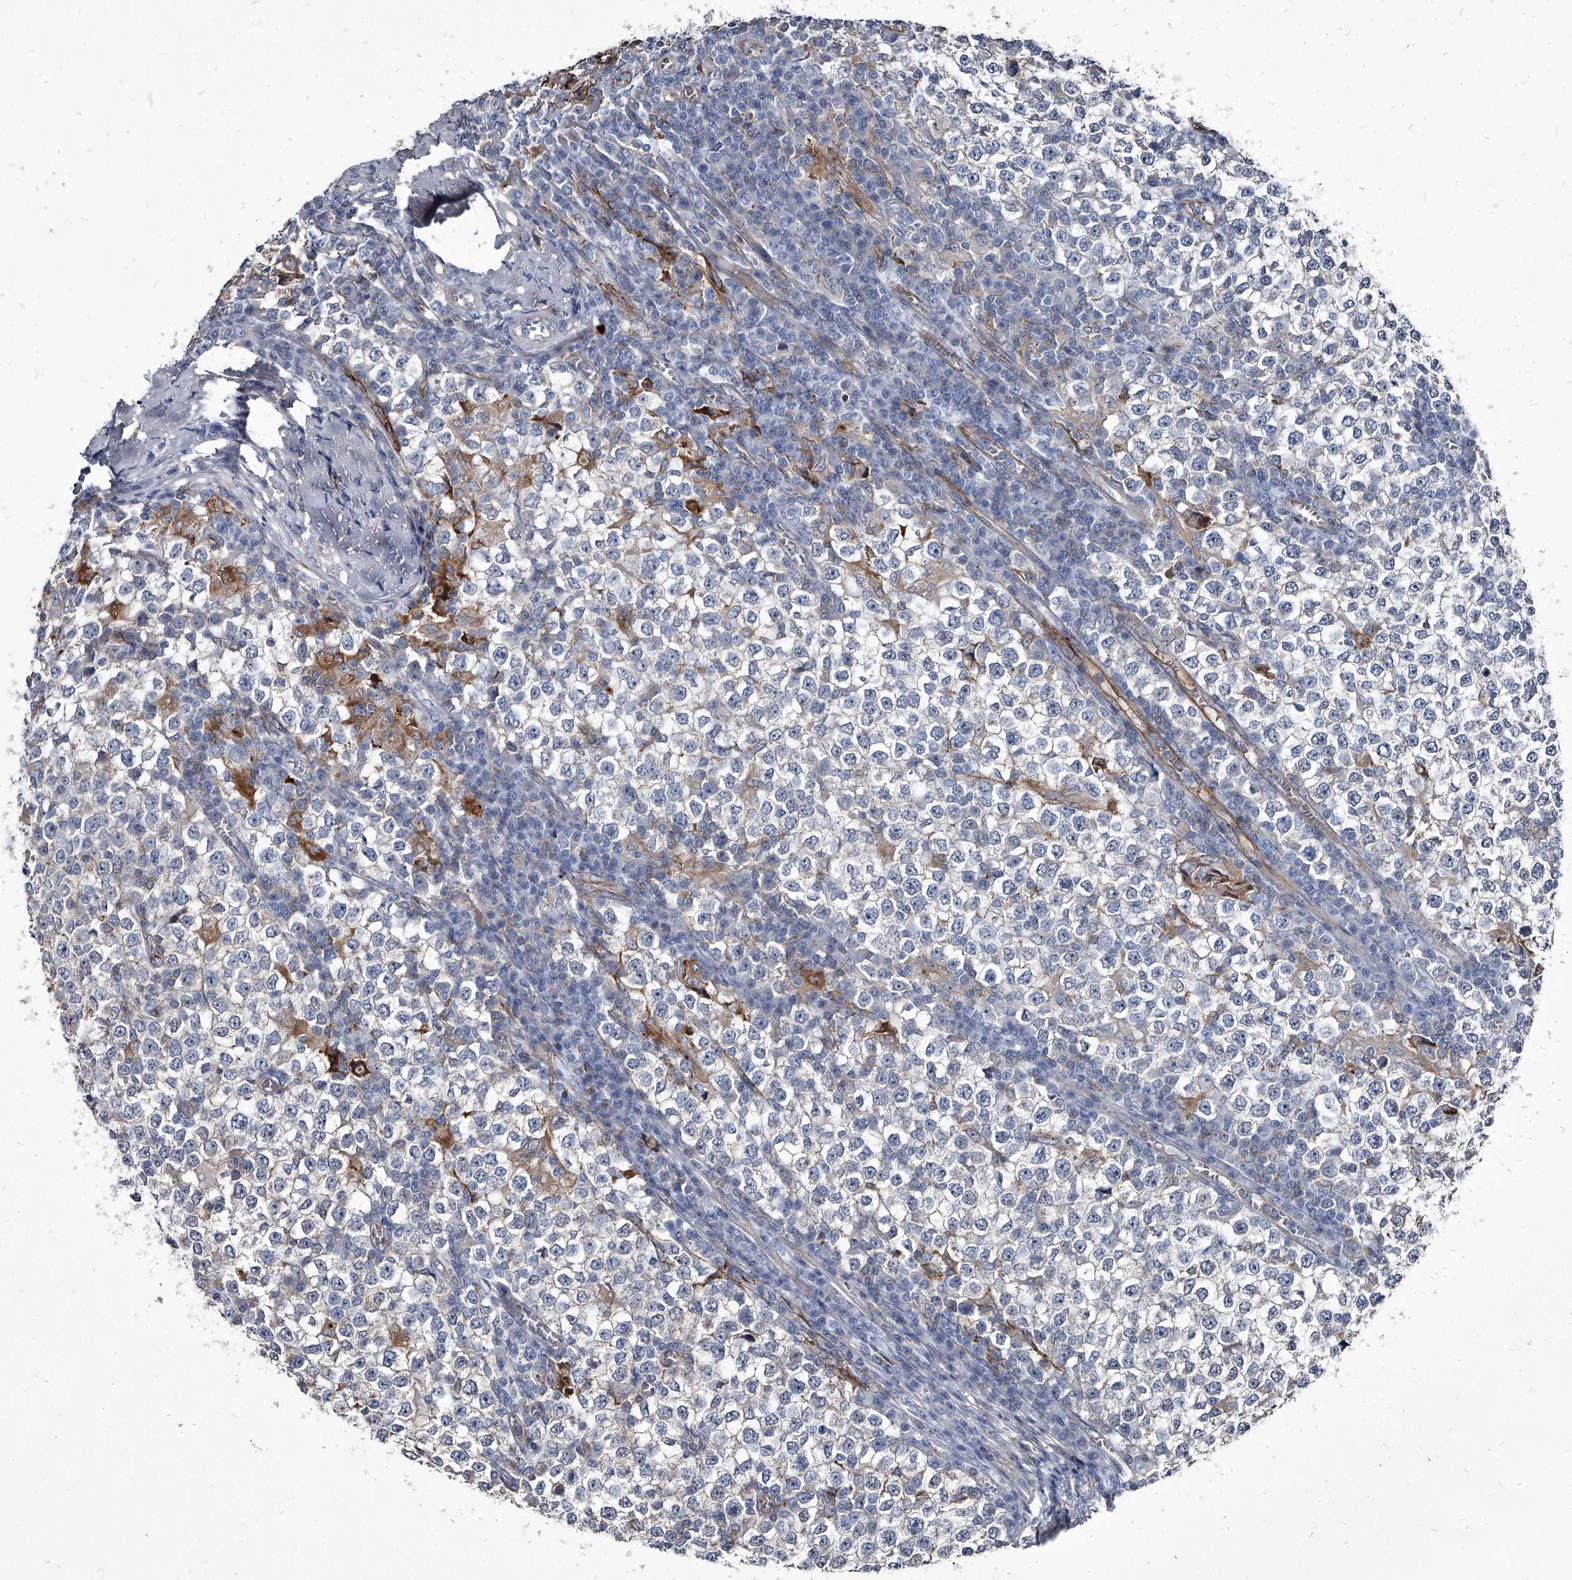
{"staining": {"intensity": "negative", "quantity": "none", "location": "none"}, "tissue": "testis cancer", "cell_type": "Tumor cells", "image_type": "cancer", "snomed": [{"axis": "morphology", "description": "Seminoma, NOS"}, {"axis": "topography", "description": "Testis"}], "caption": "An IHC micrograph of seminoma (testis) is shown. There is no staining in tumor cells of seminoma (testis).", "gene": "PGLYRP3", "patient": {"sex": "male", "age": 65}}